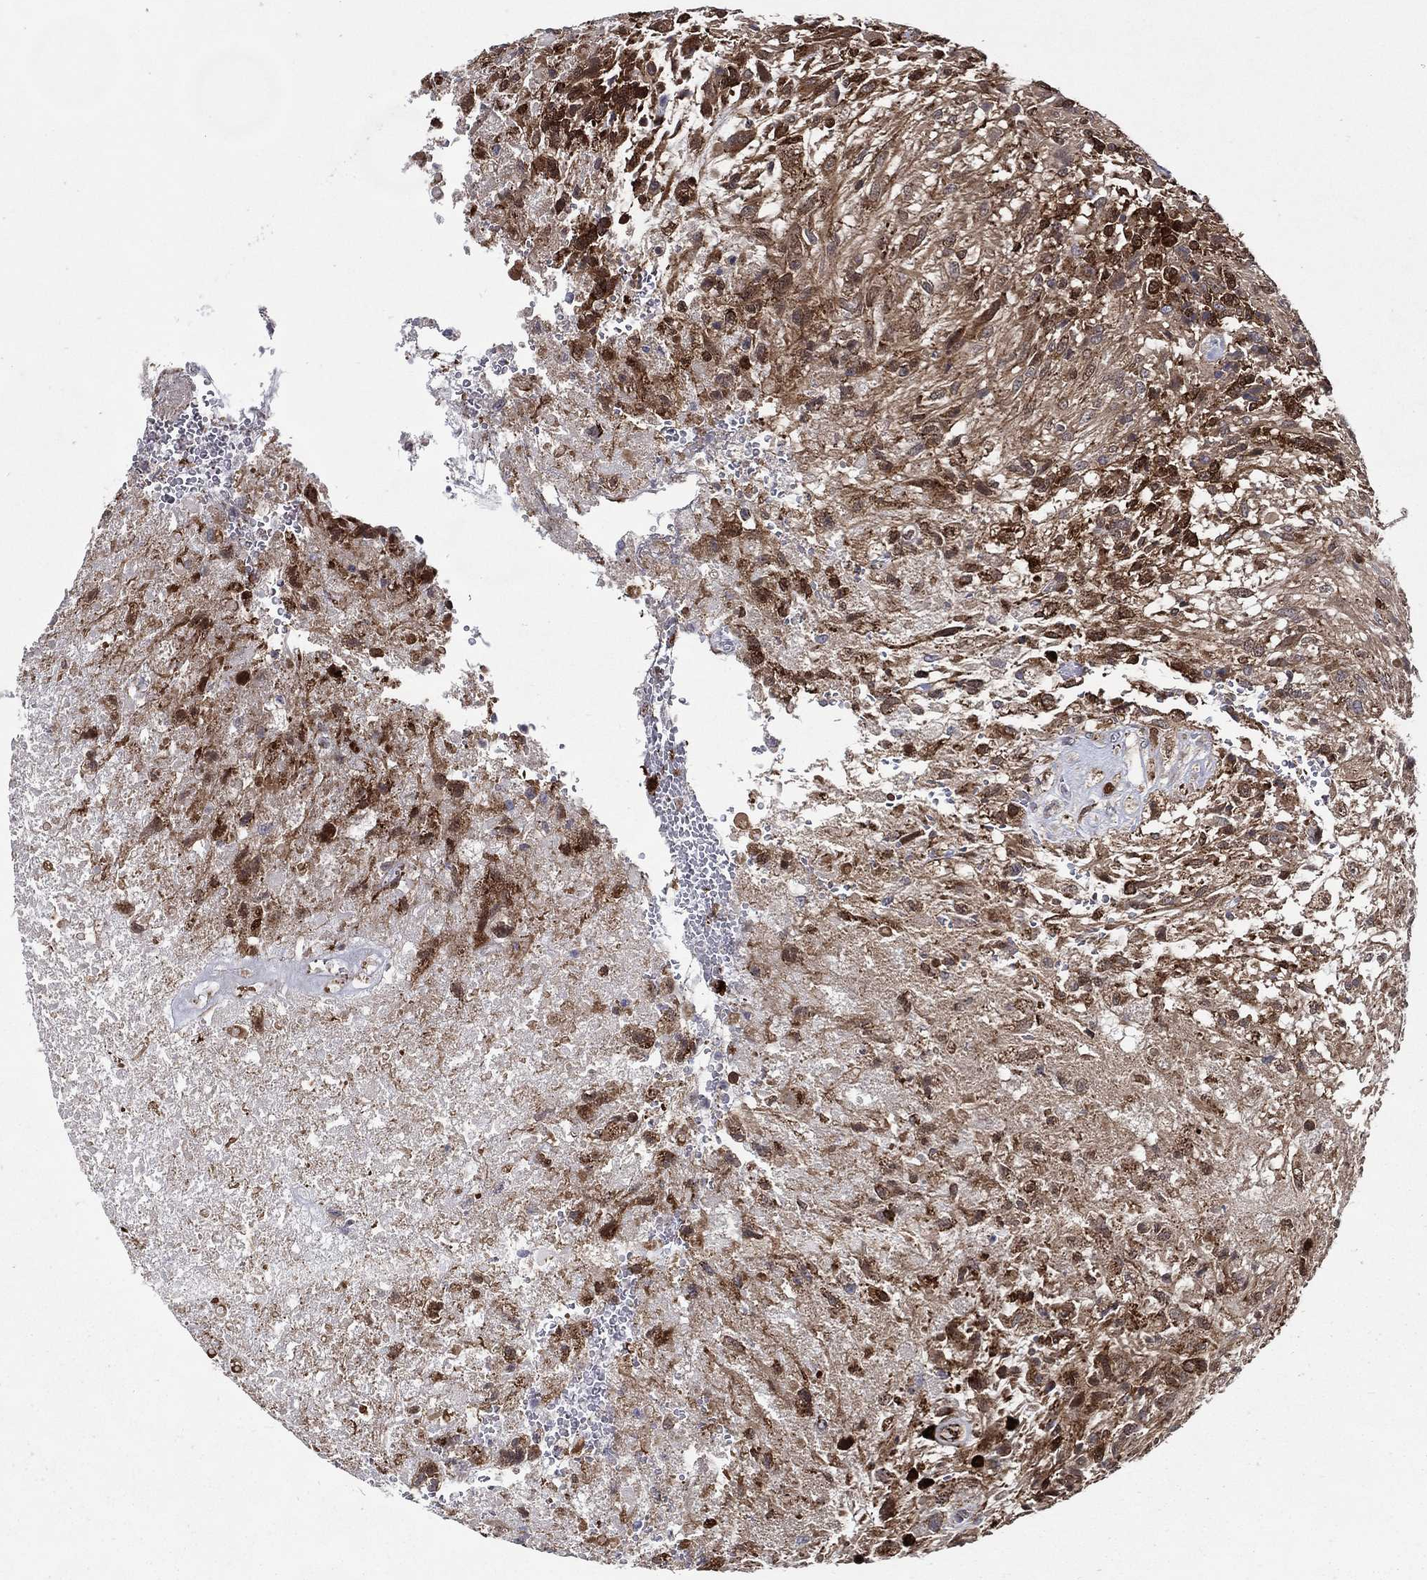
{"staining": {"intensity": "strong", "quantity": "<25%", "location": "nuclear"}, "tissue": "glioma", "cell_type": "Tumor cells", "image_type": "cancer", "snomed": [{"axis": "morphology", "description": "Glioma, malignant, High grade"}, {"axis": "topography", "description": "Brain"}], "caption": "Immunohistochemistry staining of glioma, which displays medium levels of strong nuclear expression in about <25% of tumor cells indicating strong nuclear protein positivity. The staining was performed using DAB (brown) for protein detection and nuclei were counterstained in hematoxylin (blue).", "gene": "ARHGAP11A", "patient": {"sex": "male", "age": 56}}